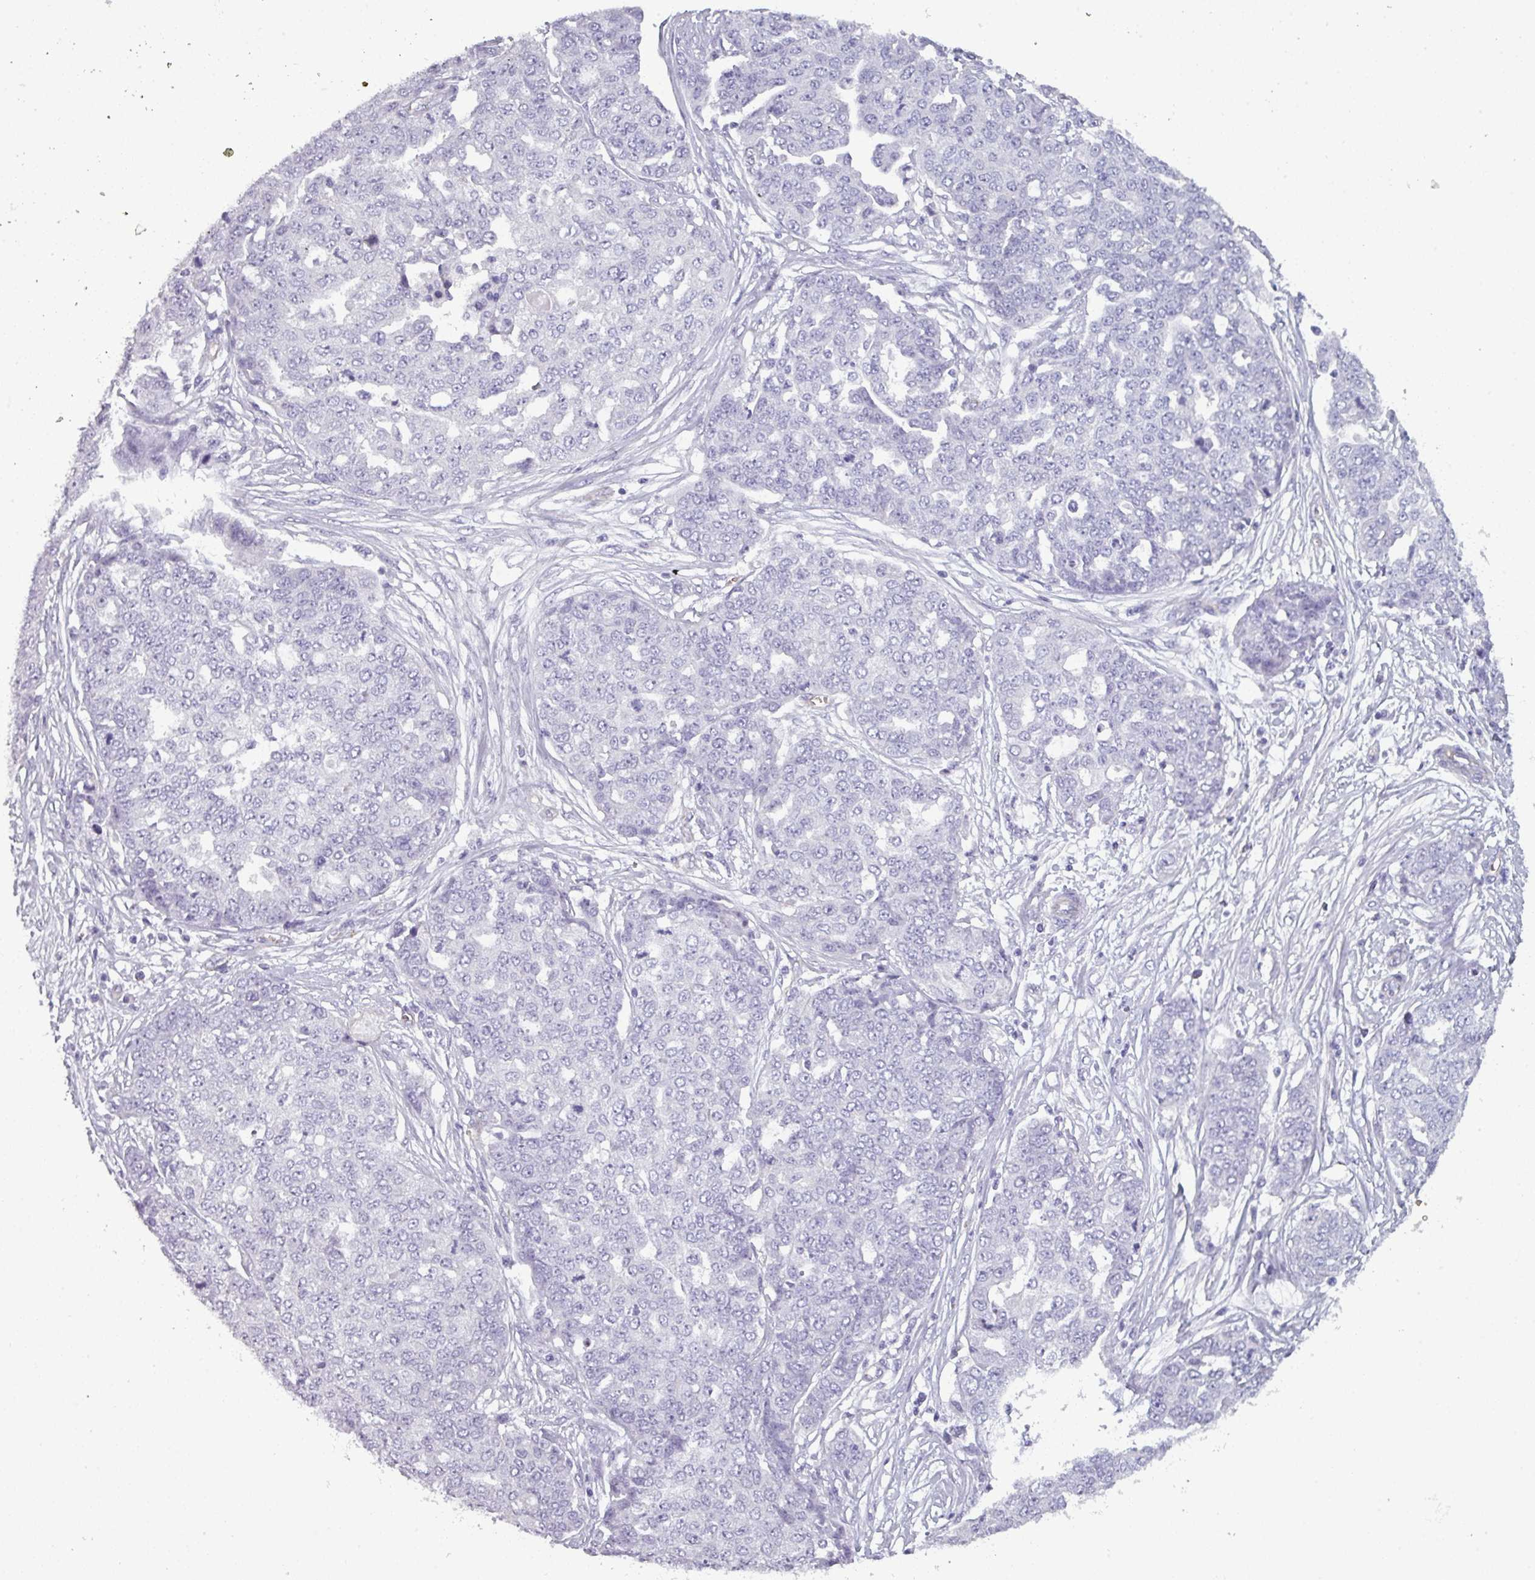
{"staining": {"intensity": "negative", "quantity": "none", "location": "none"}, "tissue": "ovarian cancer", "cell_type": "Tumor cells", "image_type": "cancer", "snomed": [{"axis": "morphology", "description": "Cystadenocarcinoma, serous, NOS"}, {"axis": "topography", "description": "Soft tissue"}, {"axis": "topography", "description": "Ovary"}], "caption": "Tumor cells show no significant positivity in ovarian cancer (serous cystadenocarcinoma).", "gene": "AREL1", "patient": {"sex": "female", "age": 57}}